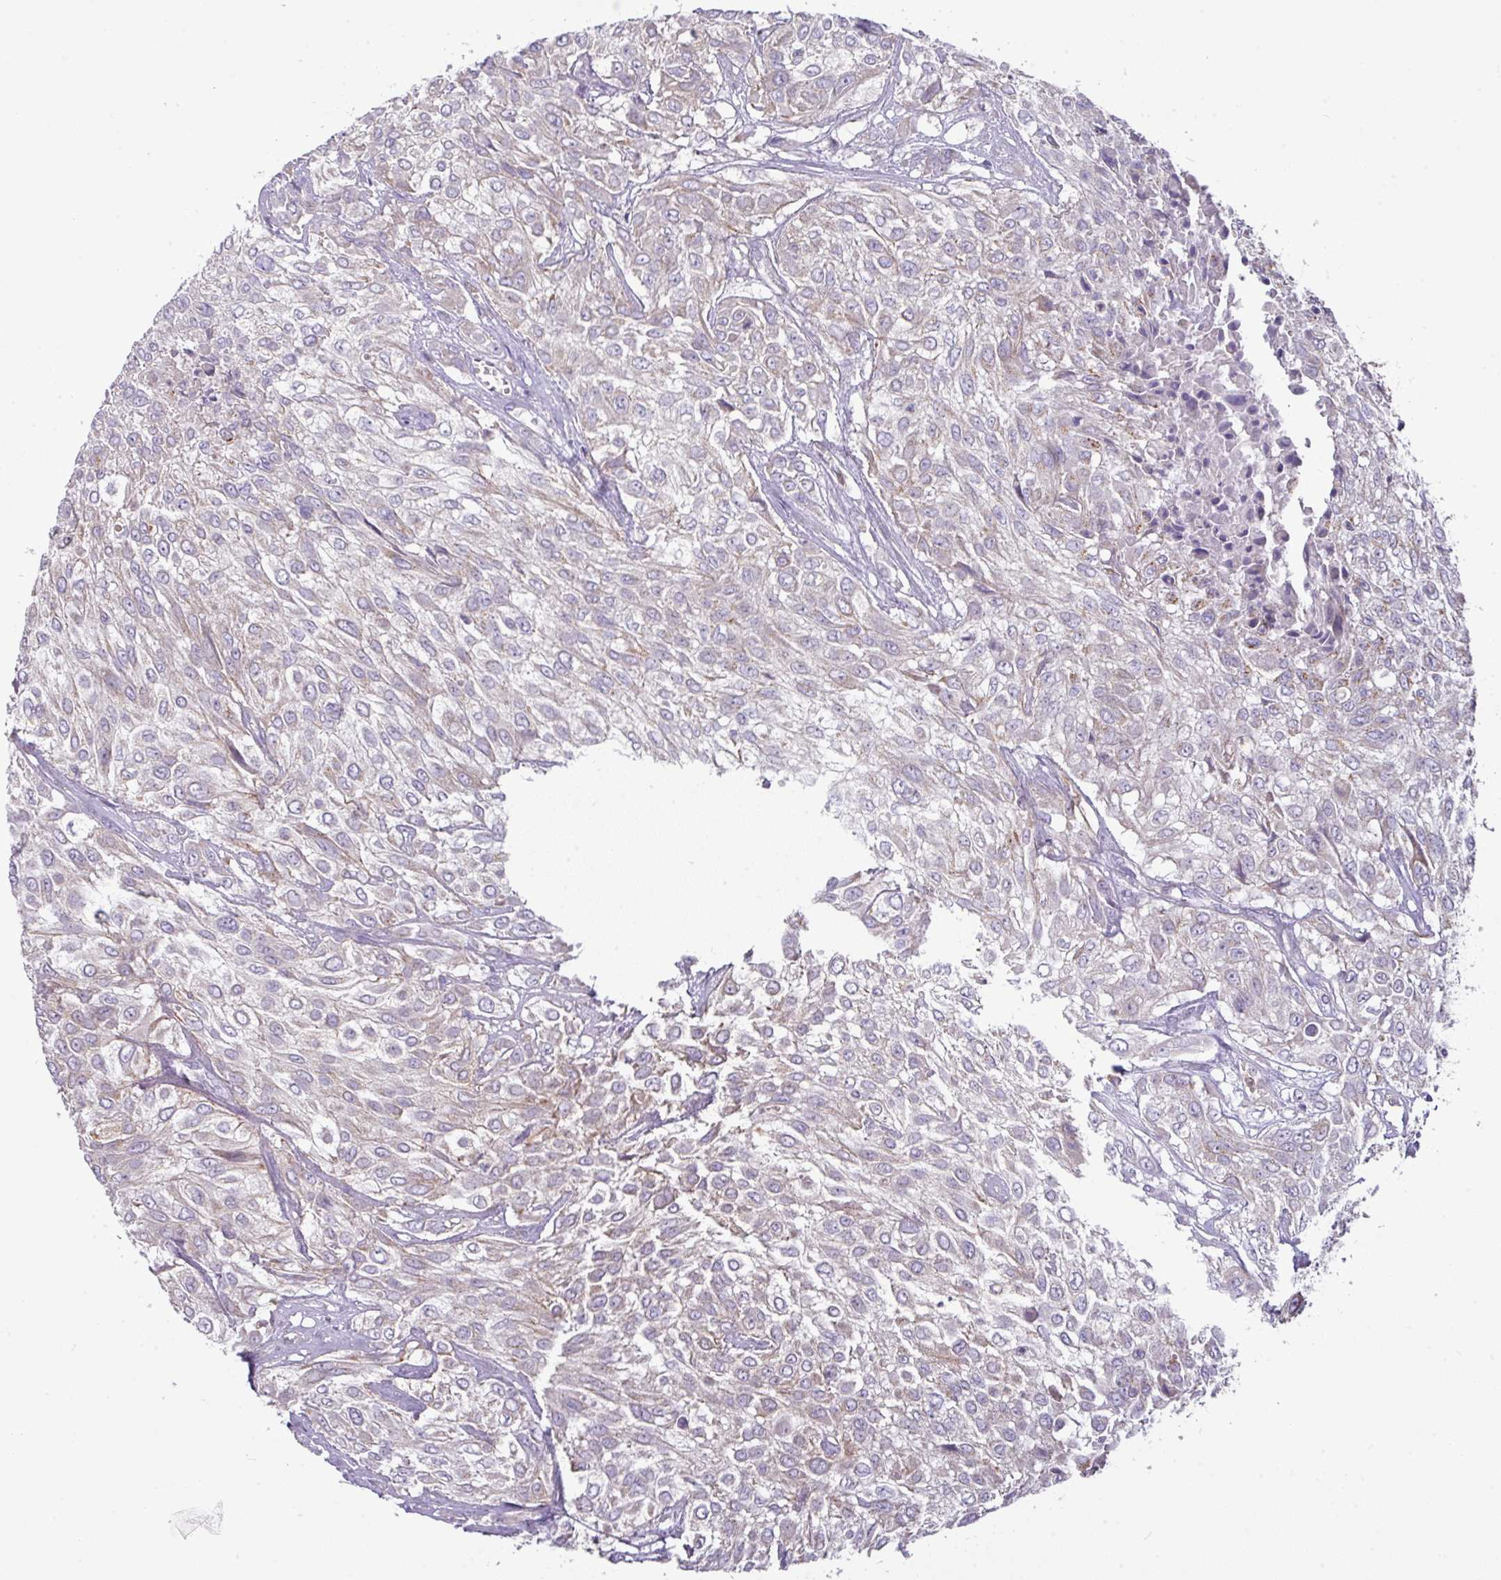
{"staining": {"intensity": "negative", "quantity": "none", "location": "none"}, "tissue": "urothelial cancer", "cell_type": "Tumor cells", "image_type": "cancer", "snomed": [{"axis": "morphology", "description": "Urothelial carcinoma, High grade"}, {"axis": "topography", "description": "Urinary bladder"}], "caption": "Immunohistochemistry of urothelial cancer shows no positivity in tumor cells.", "gene": "TRAPPC1", "patient": {"sex": "male", "age": 57}}